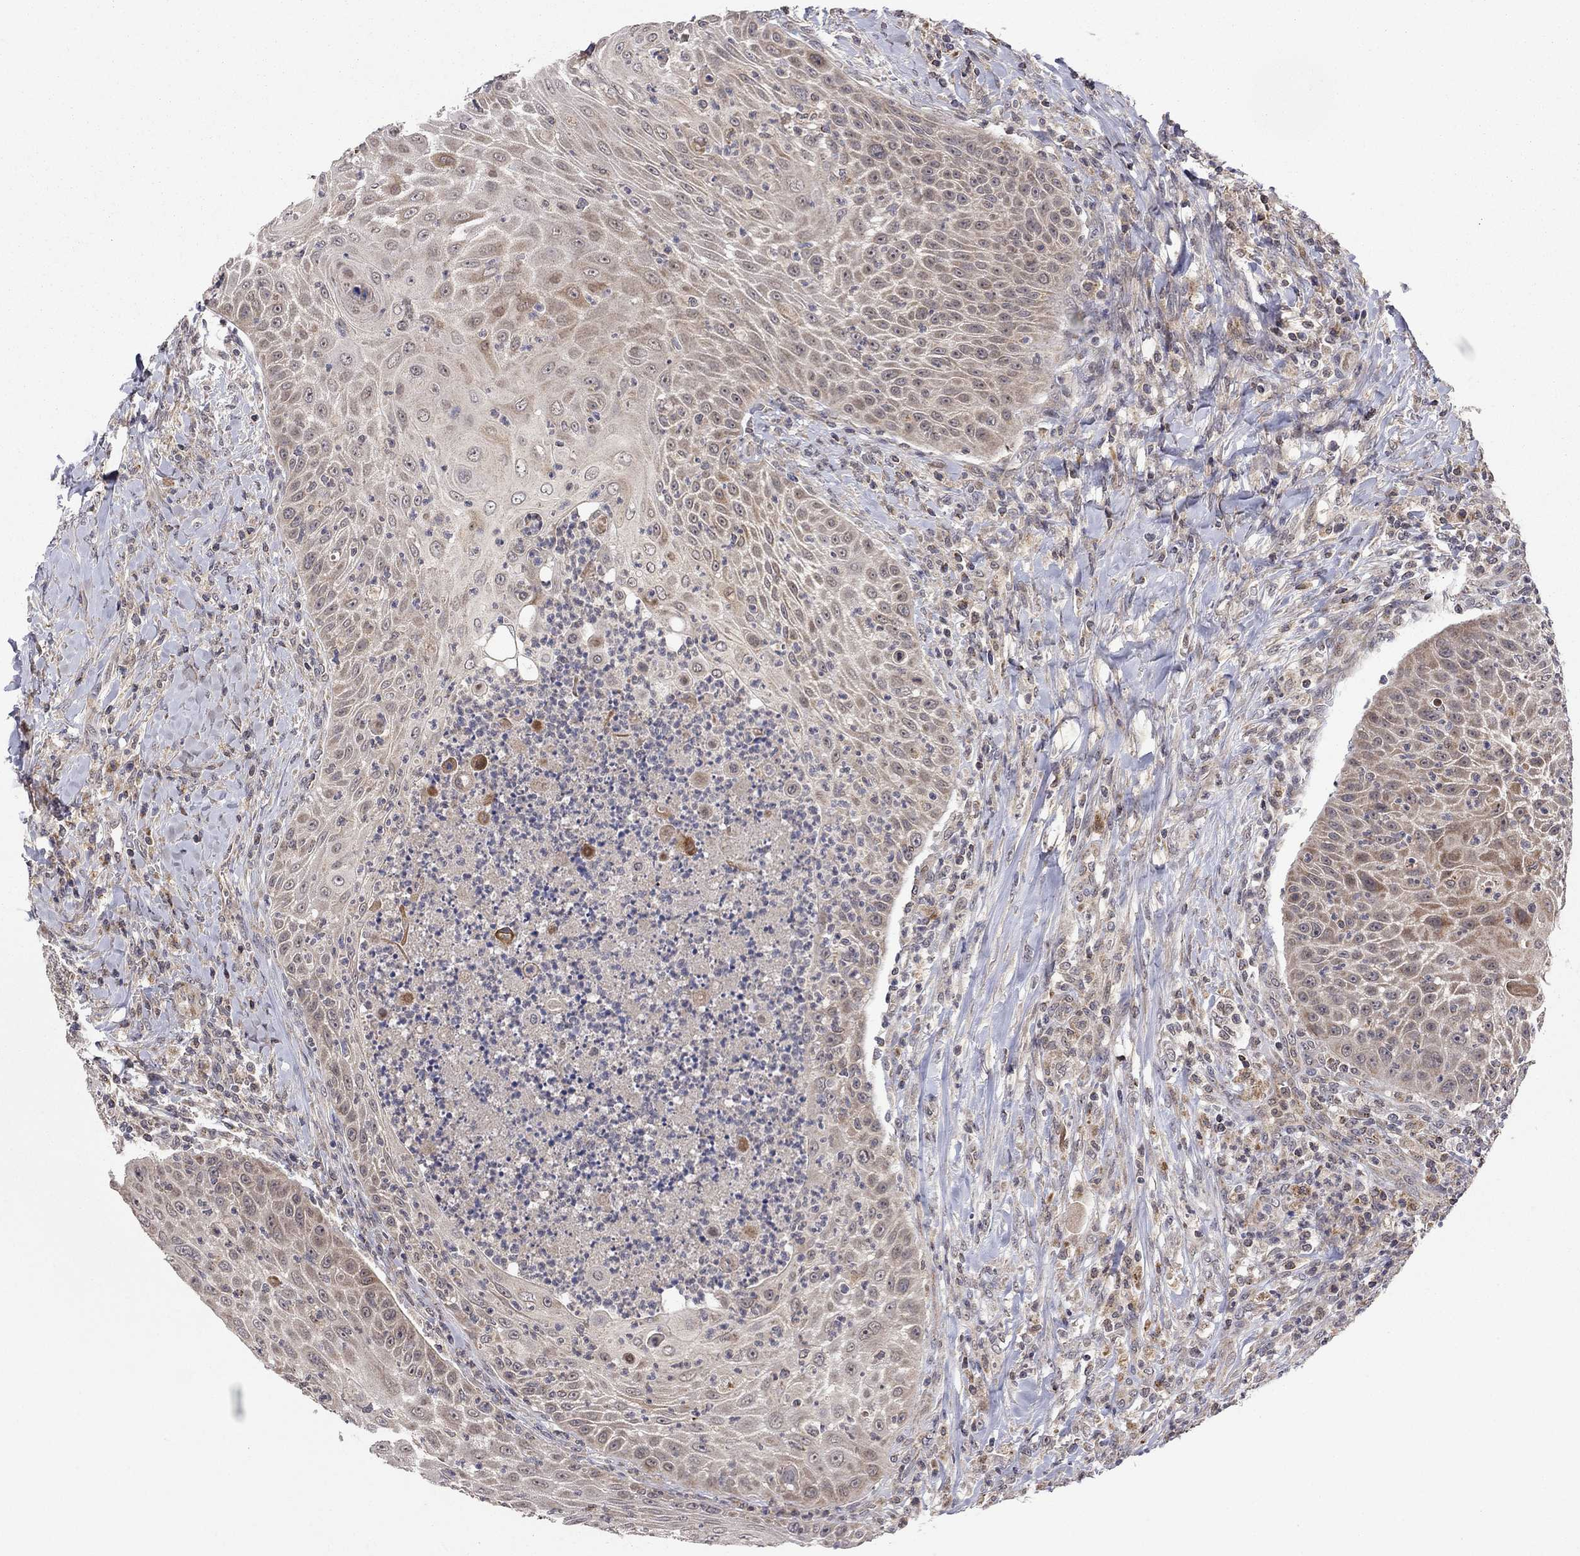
{"staining": {"intensity": "moderate", "quantity": "<25%", "location": "cytoplasmic/membranous"}, "tissue": "head and neck cancer", "cell_type": "Tumor cells", "image_type": "cancer", "snomed": [{"axis": "morphology", "description": "Squamous cell carcinoma, NOS"}, {"axis": "topography", "description": "Head-Neck"}], "caption": "Human head and neck cancer (squamous cell carcinoma) stained for a protein (brown) displays moderate cytoplasmic/membranous positive expression in approximately <25% of tumor cells.", "gene": "IDS", "patient": {"sex": "male", "age": 69}}